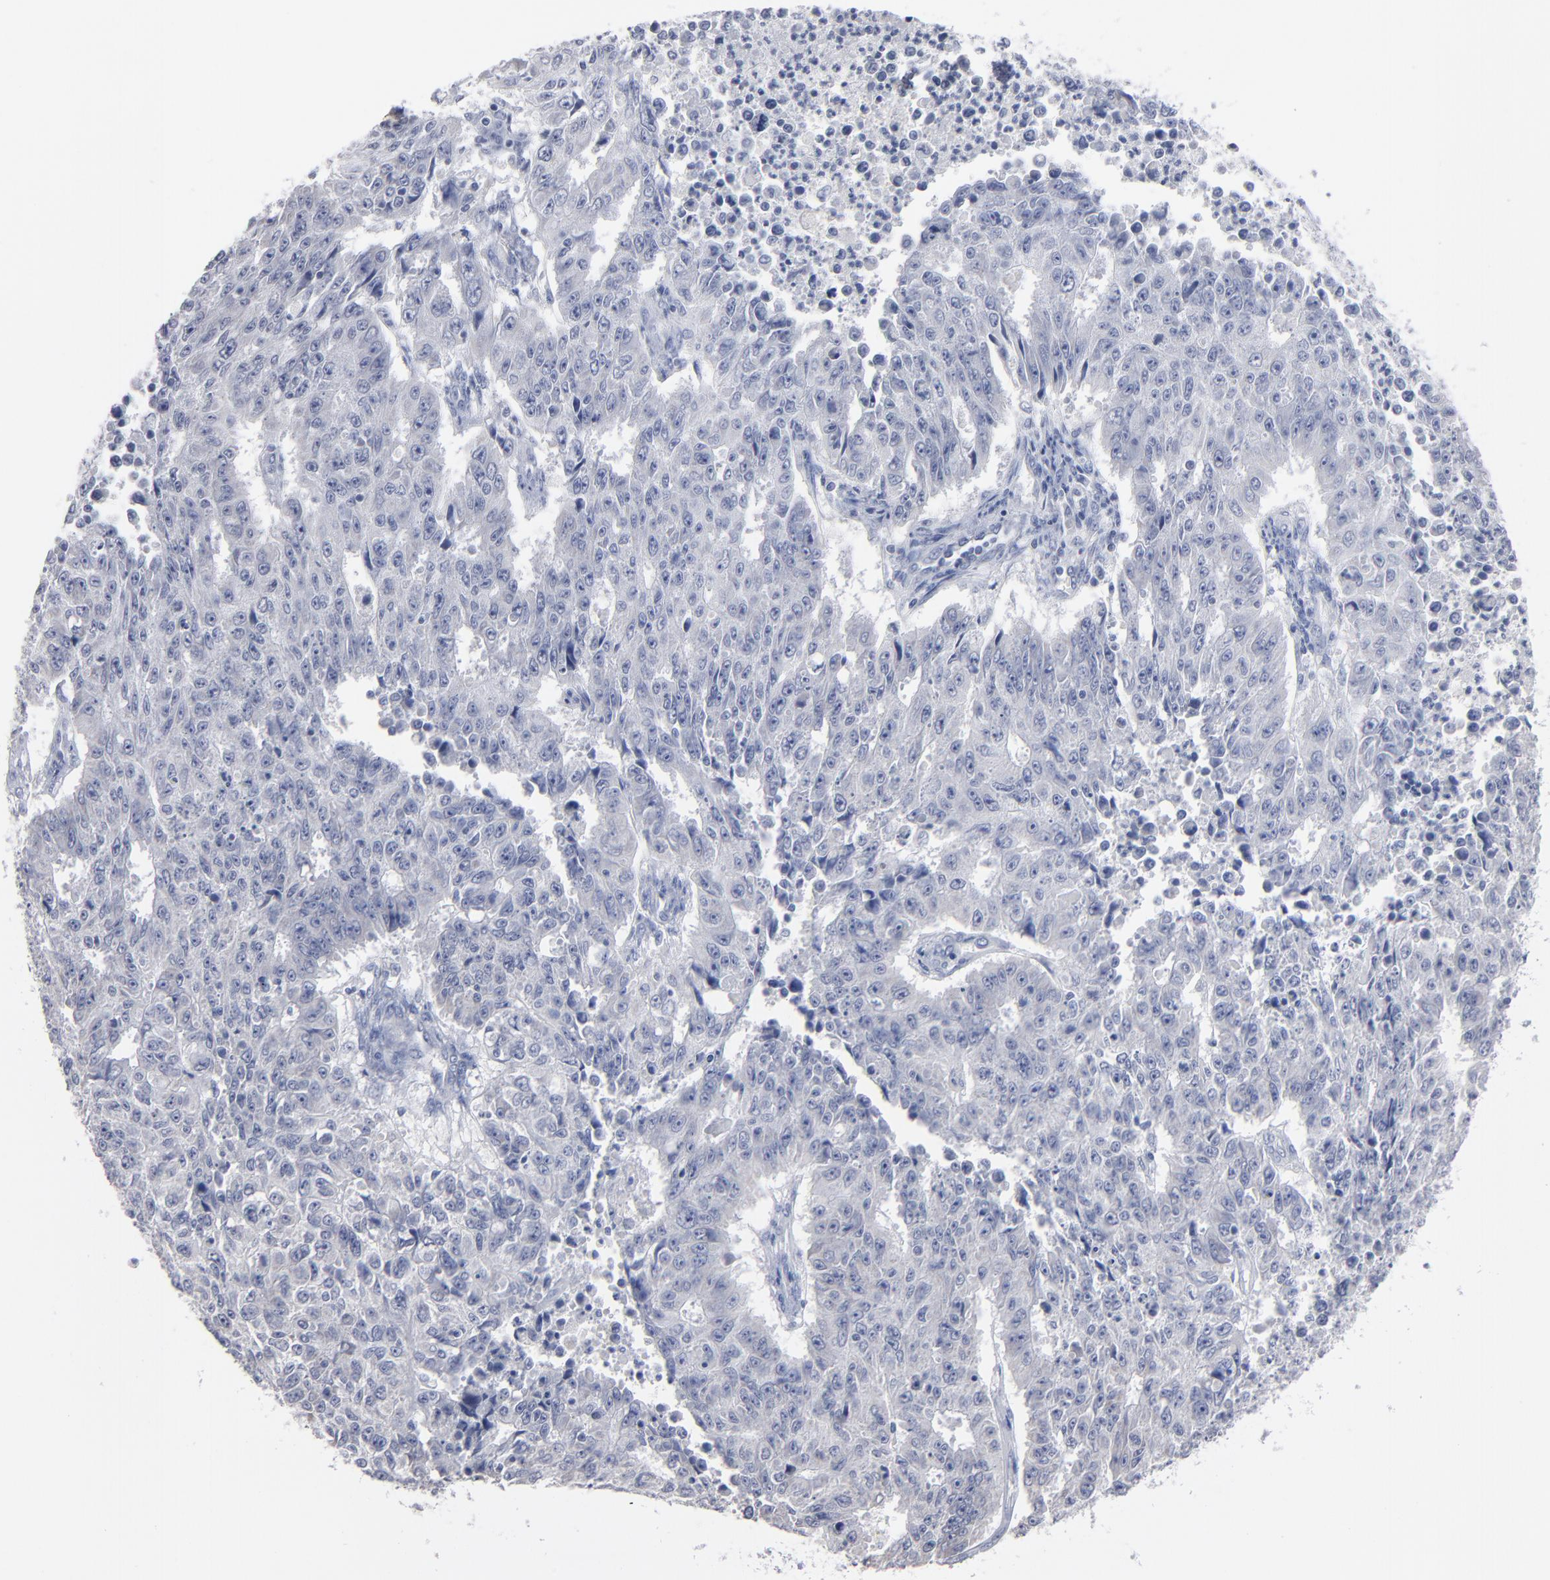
{"staining": {"intensity": "negative", "quantity": "none", "location": "none"}, "tissue": "endometrial cancer", "cell_type": "Tumor cells", "image_type": "cancer", "snomed": [{"axis": "morphology", "description": "Adenocarcinoma, NOS"}, {"axis": "topography", "description": "Endometrium"}], "caption": "This is an immunohistochemistry histopathology image of endometrial adenocarcinoma. There is no positivity in tumor cells.", "gene": "RPH3A", "patient": {"sex": "female", "age": 42}}